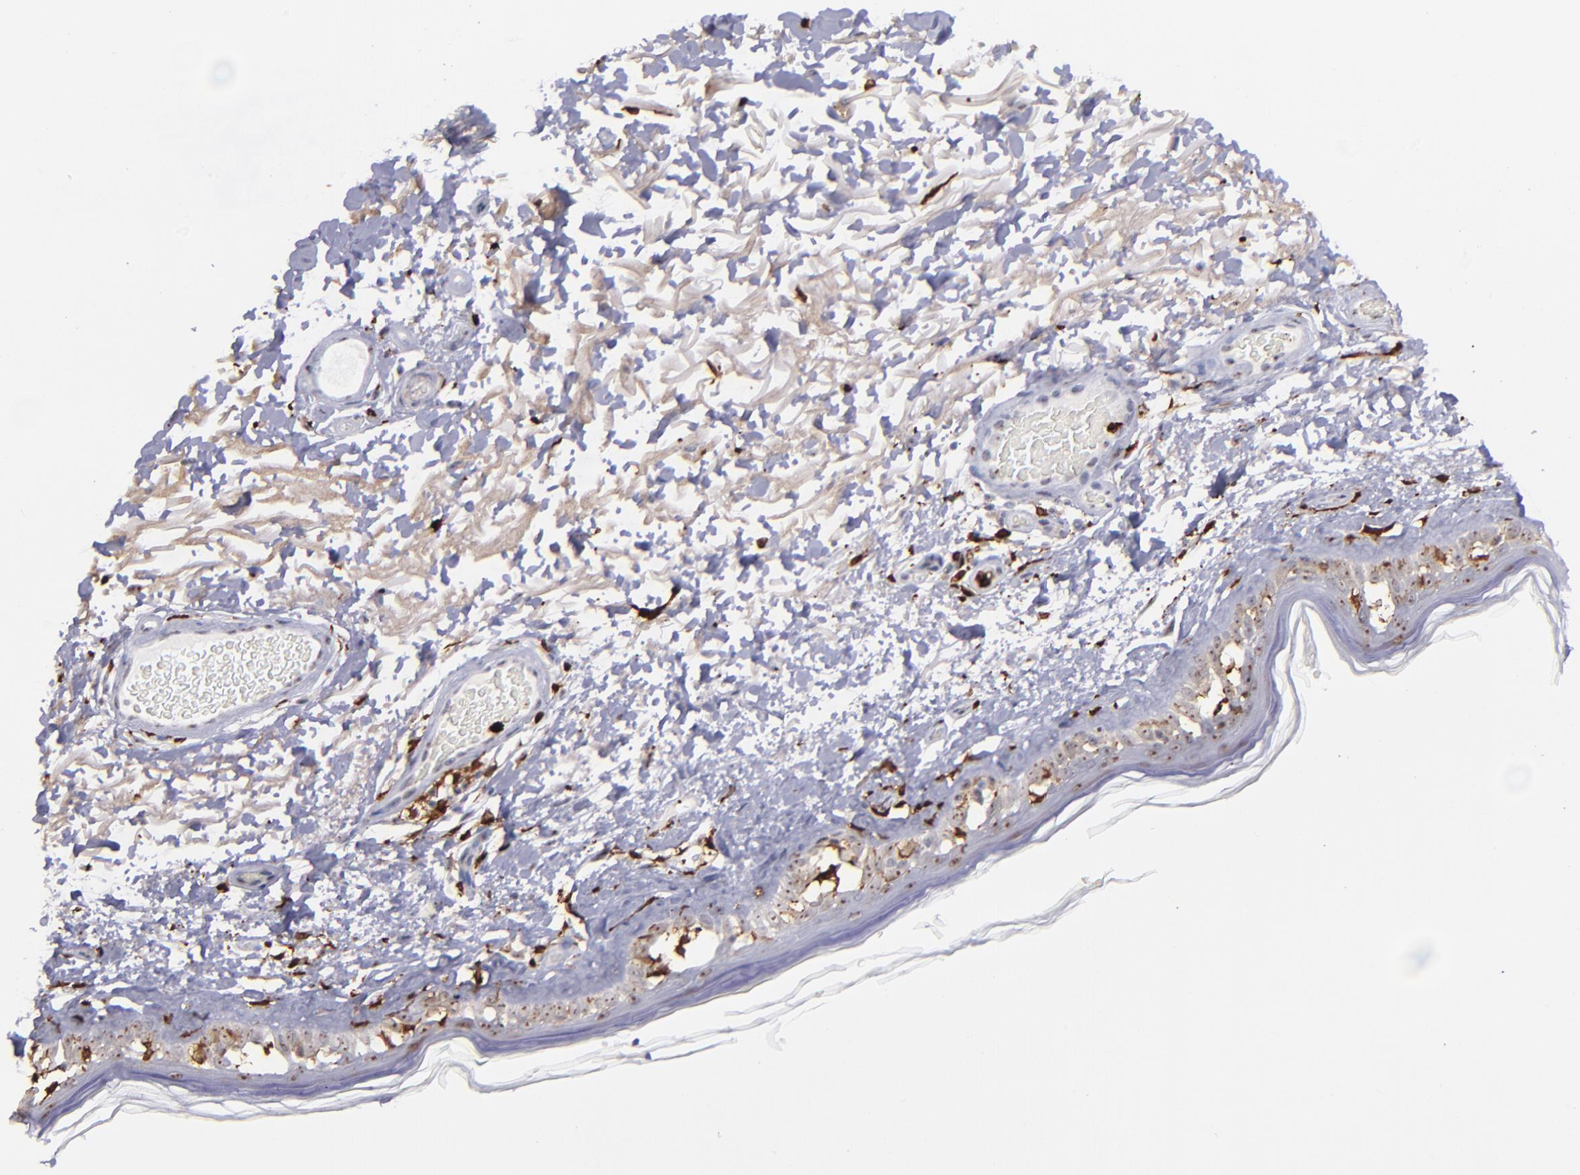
{"staining": {"intensity": "strong", "quantity": ">75%", "location": "cytoplasmic/membranous"}, "tissue": "skin", "cell_type": "Fibroblasts", "image_type": "normal", "snomed": [{"axis": "morphology", "description": "Normal tissue, NOS"}, {"axis": "topography", "description": "Skin"}], "caption": "Approximately >75% of fibroblasts in normal human skin show strong cytoplasmic/membranous protein positivity as visualized by brown immunohistochemical staining.", "gene": "NCF2", "patient": {"sex": "male", "age": 63}}